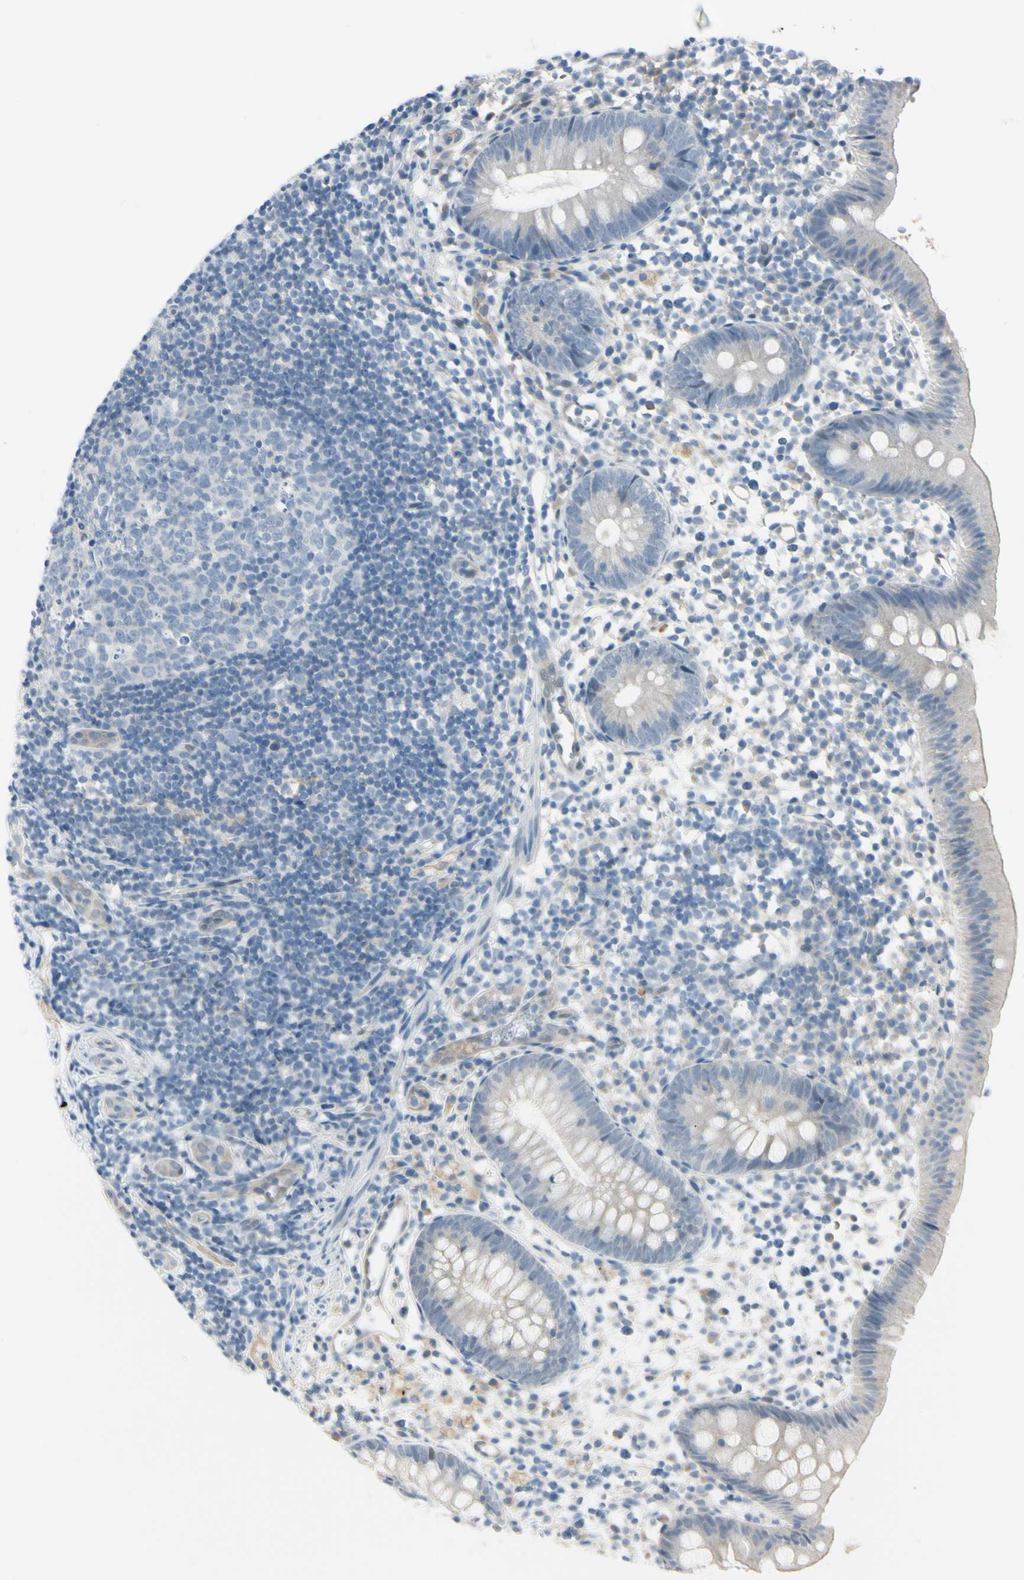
{"staining": {"intensity": "weak", "quantity": "<25%", "location": "cytoplasmic/membranous"}, "tissue": "appendix", "cell_type": "Glandular cells", "image_type": "normal", "snomed": [{"axis": "morphology", "description": "Normal tissue, NOS"}, {"axis": "topography", "description": "Appendix"}], "caption": "Human appendix stained for a protein using immunohistochemistry (IHC) displays no positivity in glandular cells.", "gene": "ASB9", "patient": {"sex": "female", "age": 20}}